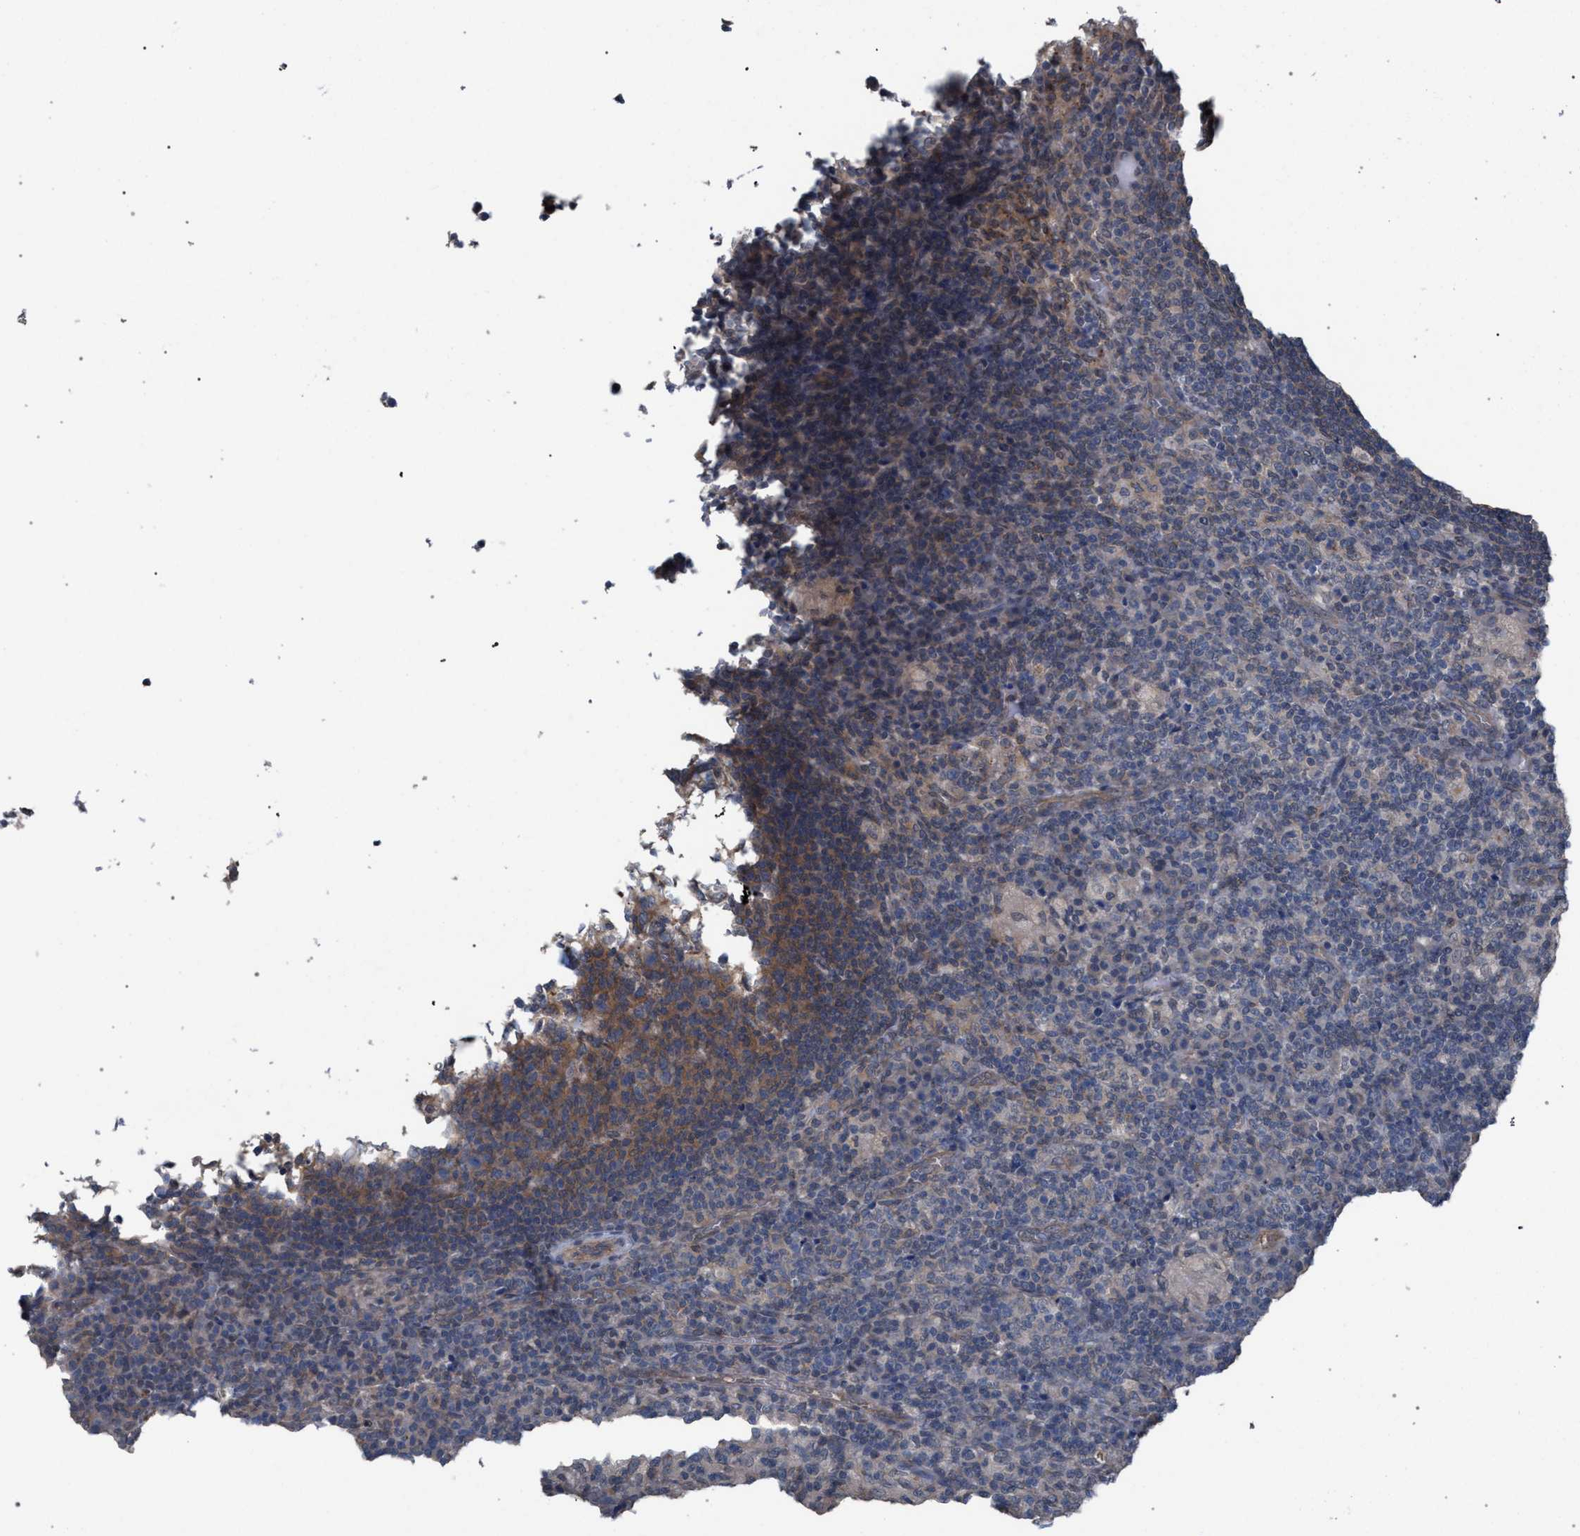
{"staining": {"intensity": "negative", "quantity": "none", "location": "none"}, "tissue": "lymph node", "cell_type": "Germinal center cells", "image_type": "normal", "snomed": [{"axis": "morphology", "description": "Normal tissue, NOS"}, {"axis": "morphology", "description": "Inflammation, NOS"}, {"axis": "topography", "description": "Lymph node"}], "caption": "Immunohistochemistry histopathology image of unremarkable lymph node: human lymph node stained with DAB reveals no significant protein positivity in germinal center cells. (Immunohistochemistry, brightfield microscopy, high magnification).", "gene": "ARPC5L", "patient": {"sex": "male", "age": 55}}